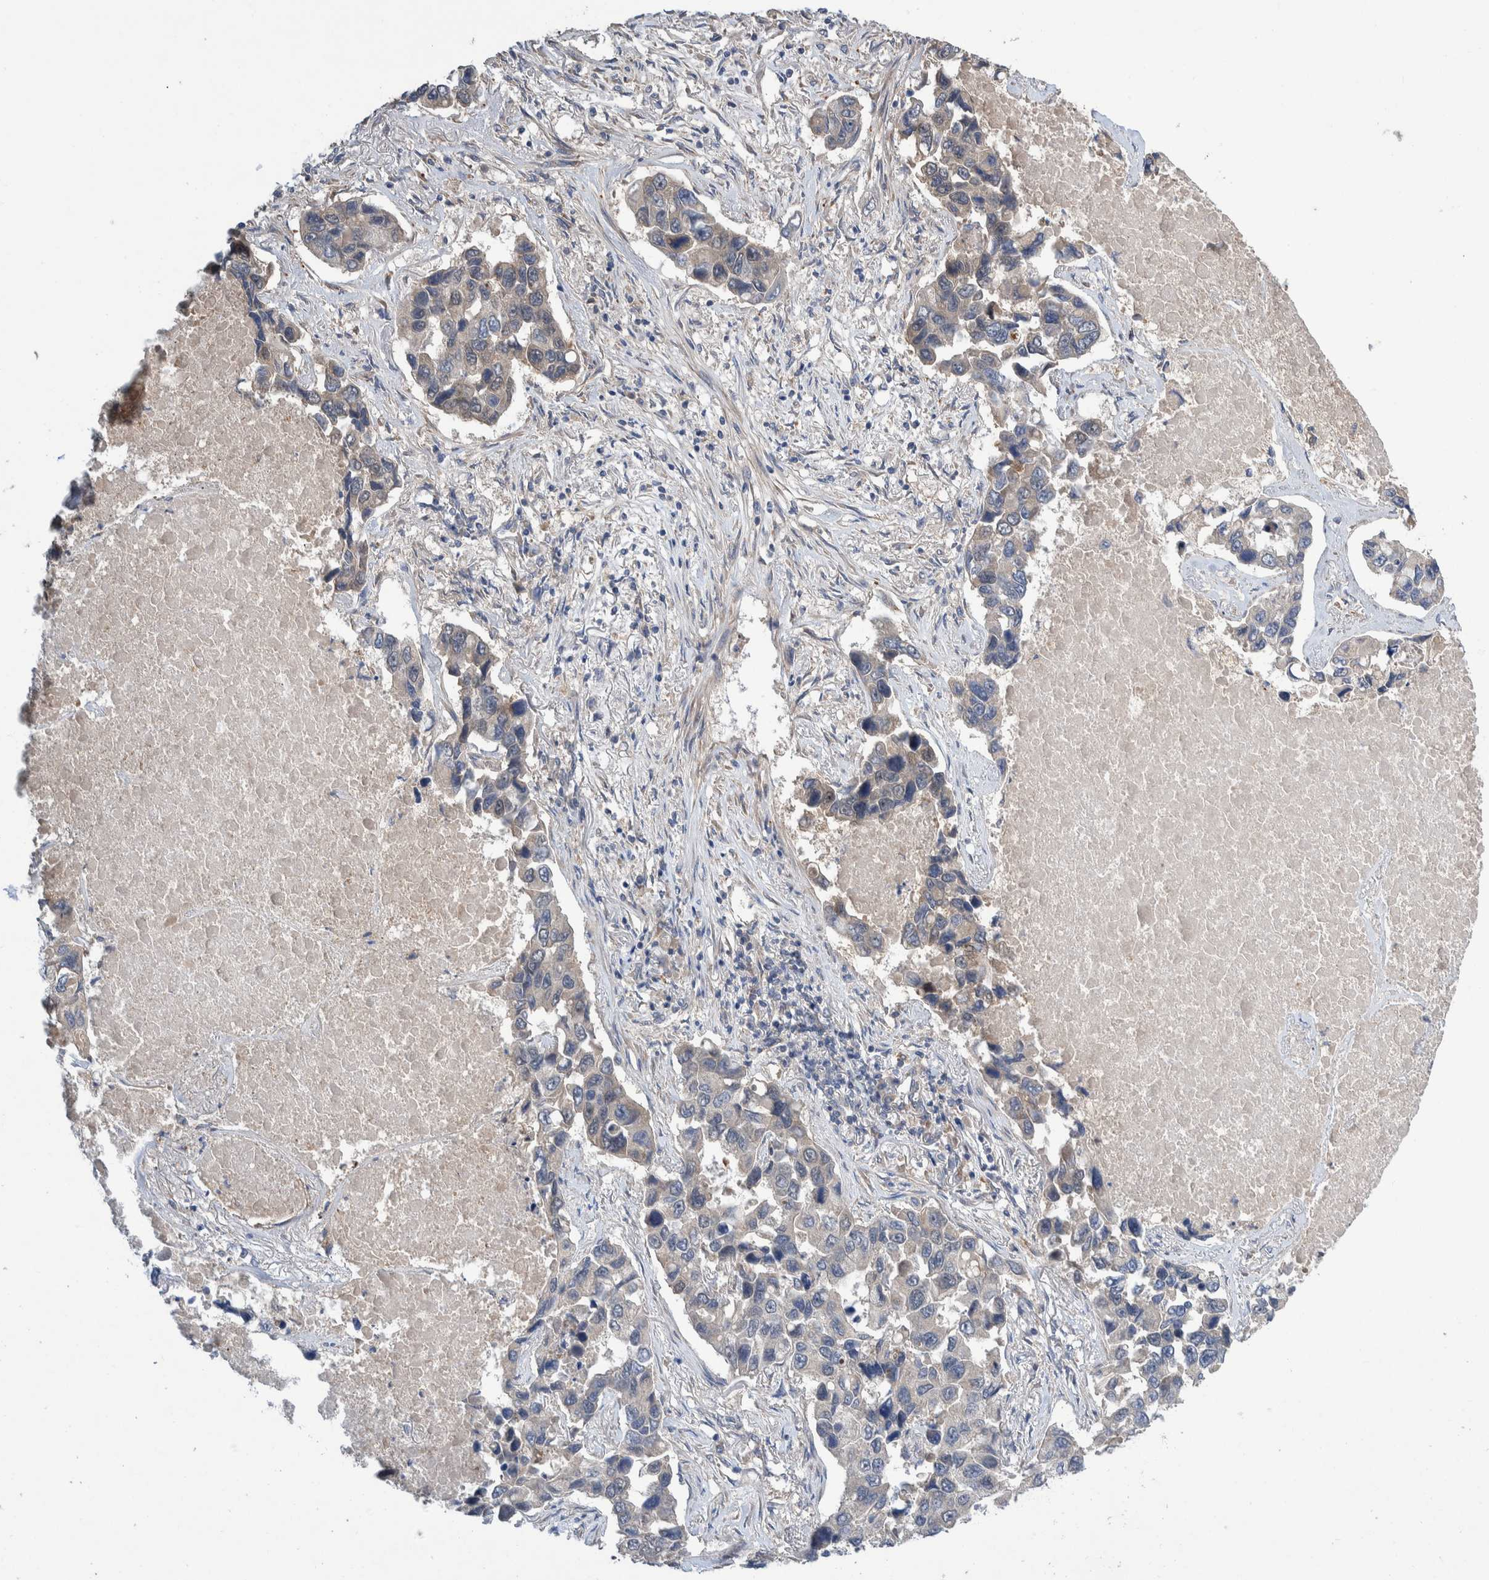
{"staining": {"intensity": "weak", "quantity": "<25%", "location": "cytoplasmic/membranous"}, "tissue": "lung cancer", "cell_type": "Tumor cells", "image_type": "cancer", "snomed": [{"axis": "morphology", "description": "Adenocarcinoma, NOS"}, {"axis": "topography", "description": "Lung"}], "caption": "This is a photomicrograph of immunohistochemistry (IHC) staining of lung cancer (adenocarcinoma), which shows no positivity in tumor cells. (DAB (3,3'-diaminobenzidine) IHC with hematoxylin counter stain).", "gene": "PLPBP", "patient": {"sex": "male", "age": 64}}